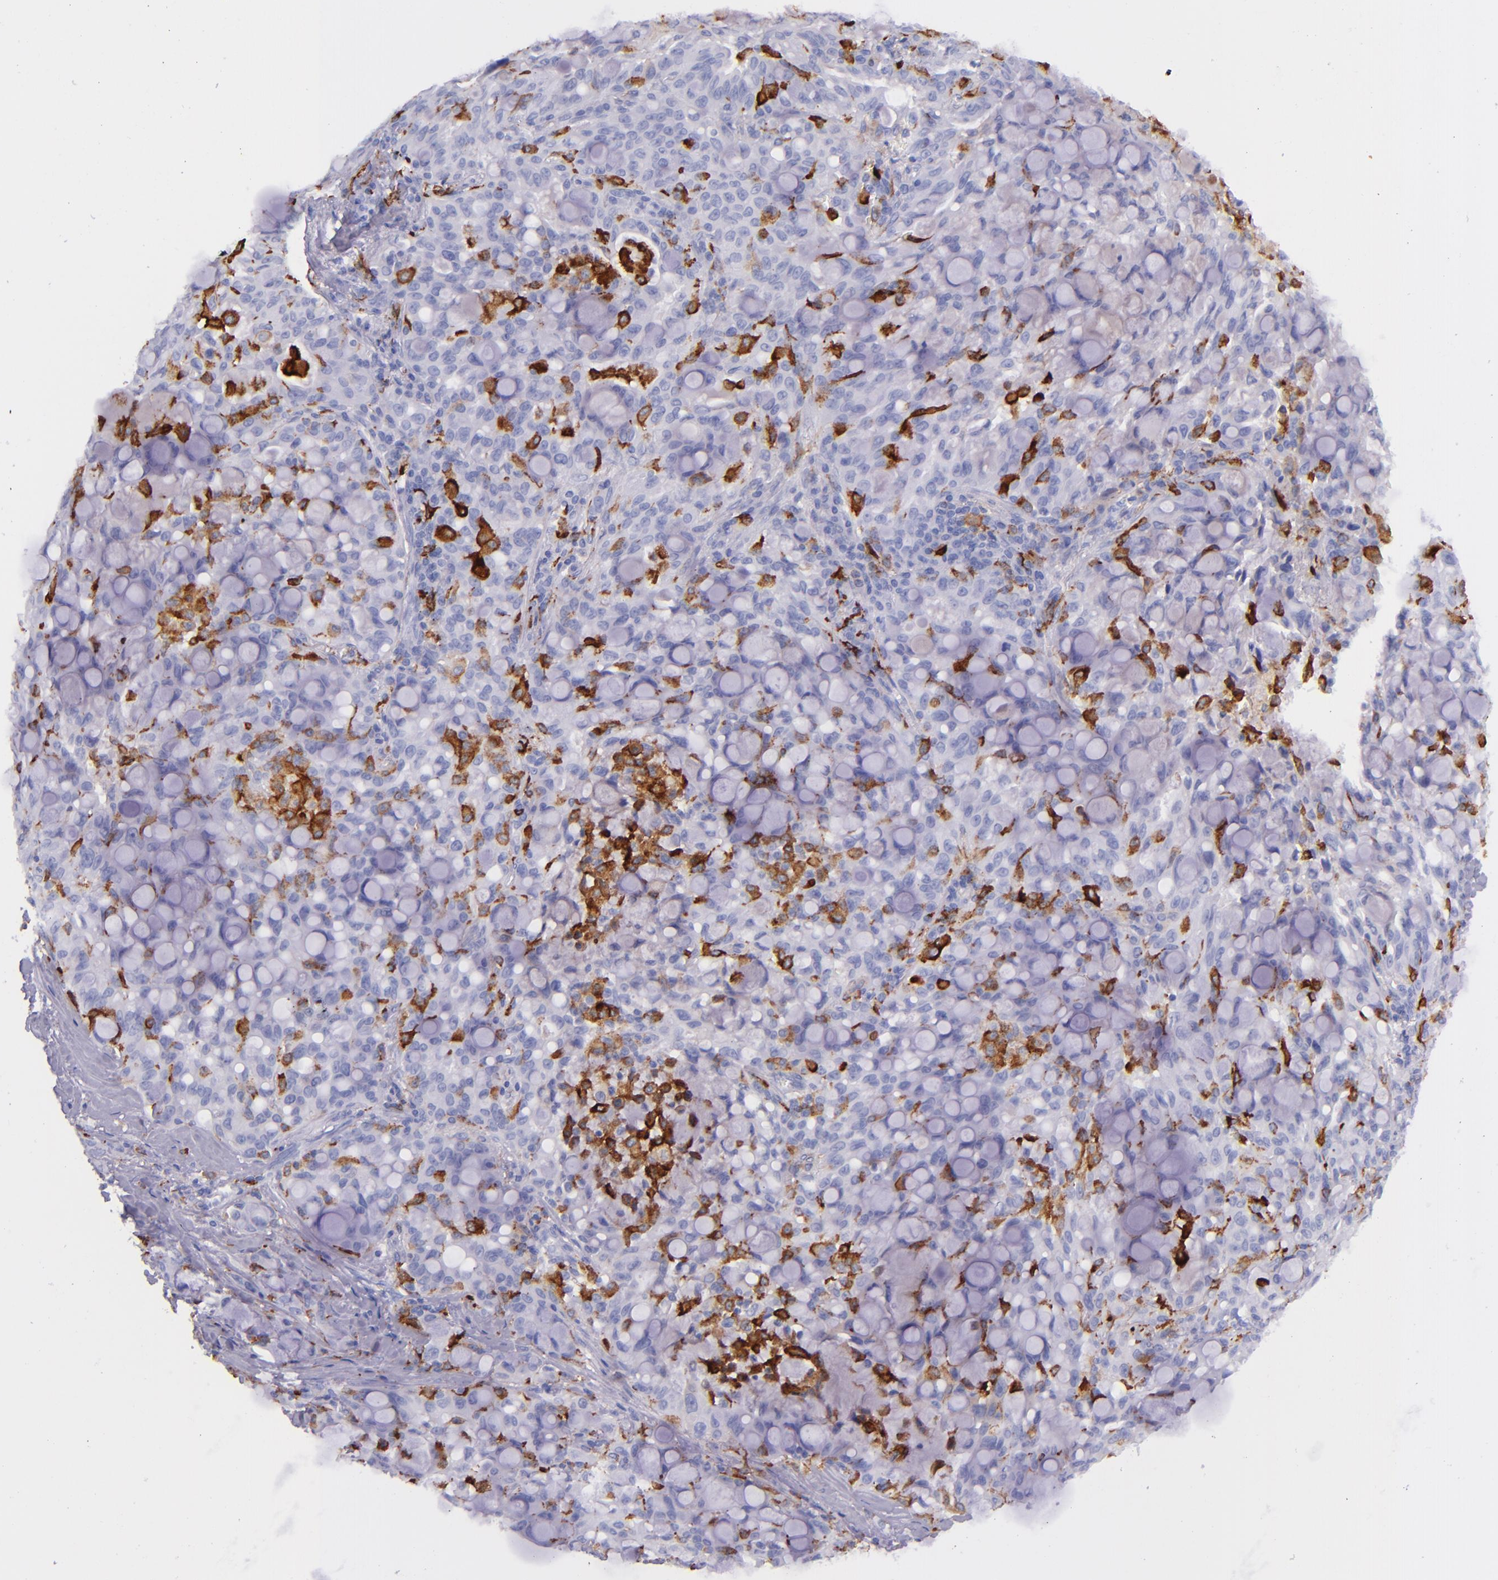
{"staining": {"intensity": "negative", "quantity": "none", "location": "none"}, "tissue": "lung cancer", "cell_type": "Tumor cells", "image_type": "cancer", "snomed": [{"axis": "morphology", "description": "Adenocarcinoma, NOS"}, {"axis": "topography", "description": "Lung"}], "caption": "Immunohistochemistry image of neoplastic tissue: lung cancer stained with DAB displays no significant protein staining in tumor cells.", "gene": "CD163", "patient": {"sex": "female", "age": 44}}